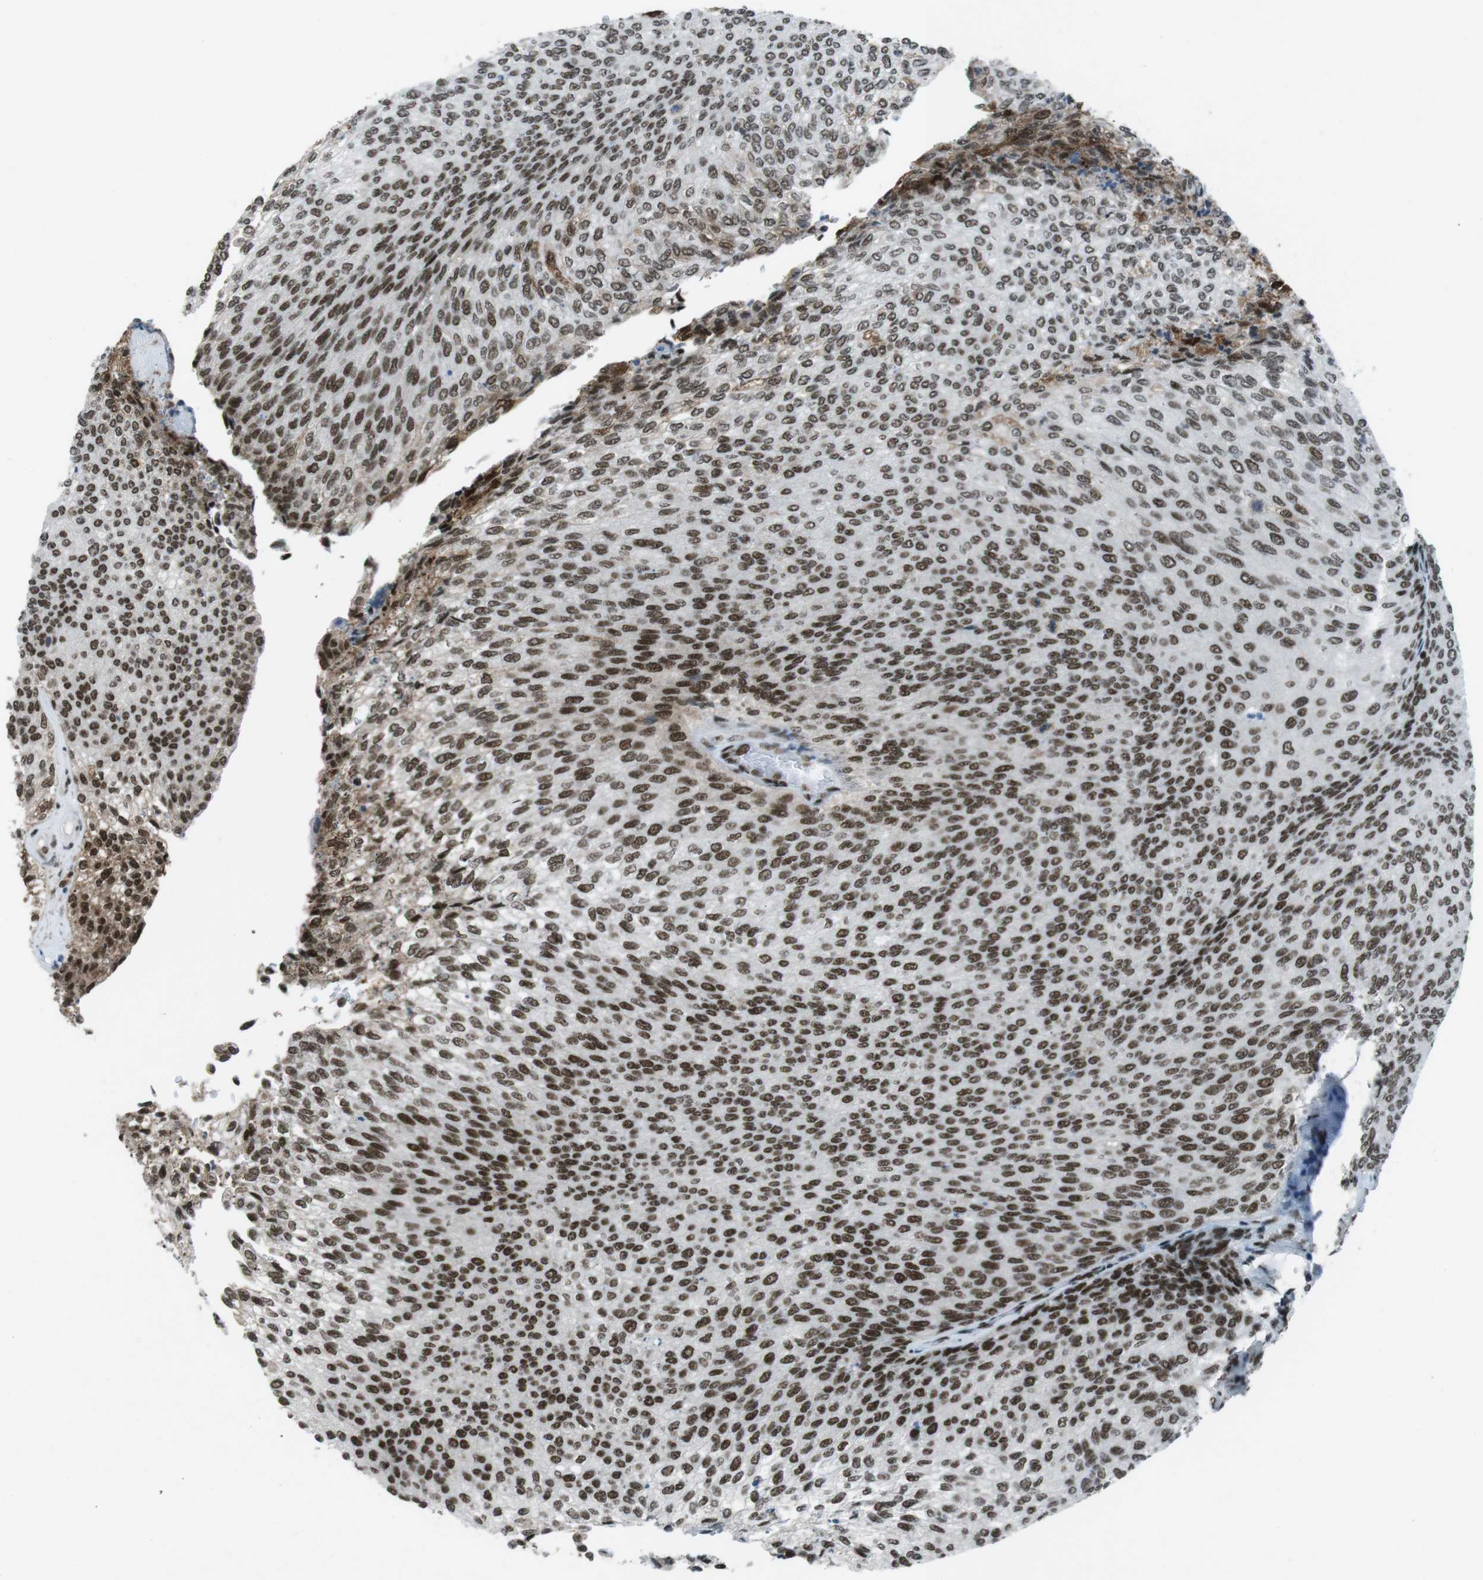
{"staining": {"intensity": "strong", "quantity": ">75%", "location": "nuclear"}, "tissue": "urothelial cancer", "cell_type": "Tumor cells", "image_type": "cancer", "snomed": [{"axis": "morphology", "description": "Urothelial carcinoma, Low grade"}, {"axis": "topography", "description": "Urinary bladder"}], "caption": "Strong nuclear positivity for a protein is present in approximately >75% of tumor cells of urothelial cancer using immunohistochemistry (IHC).", "gene": "TAF1", "patient": {"sex": "female", "age": 79}}